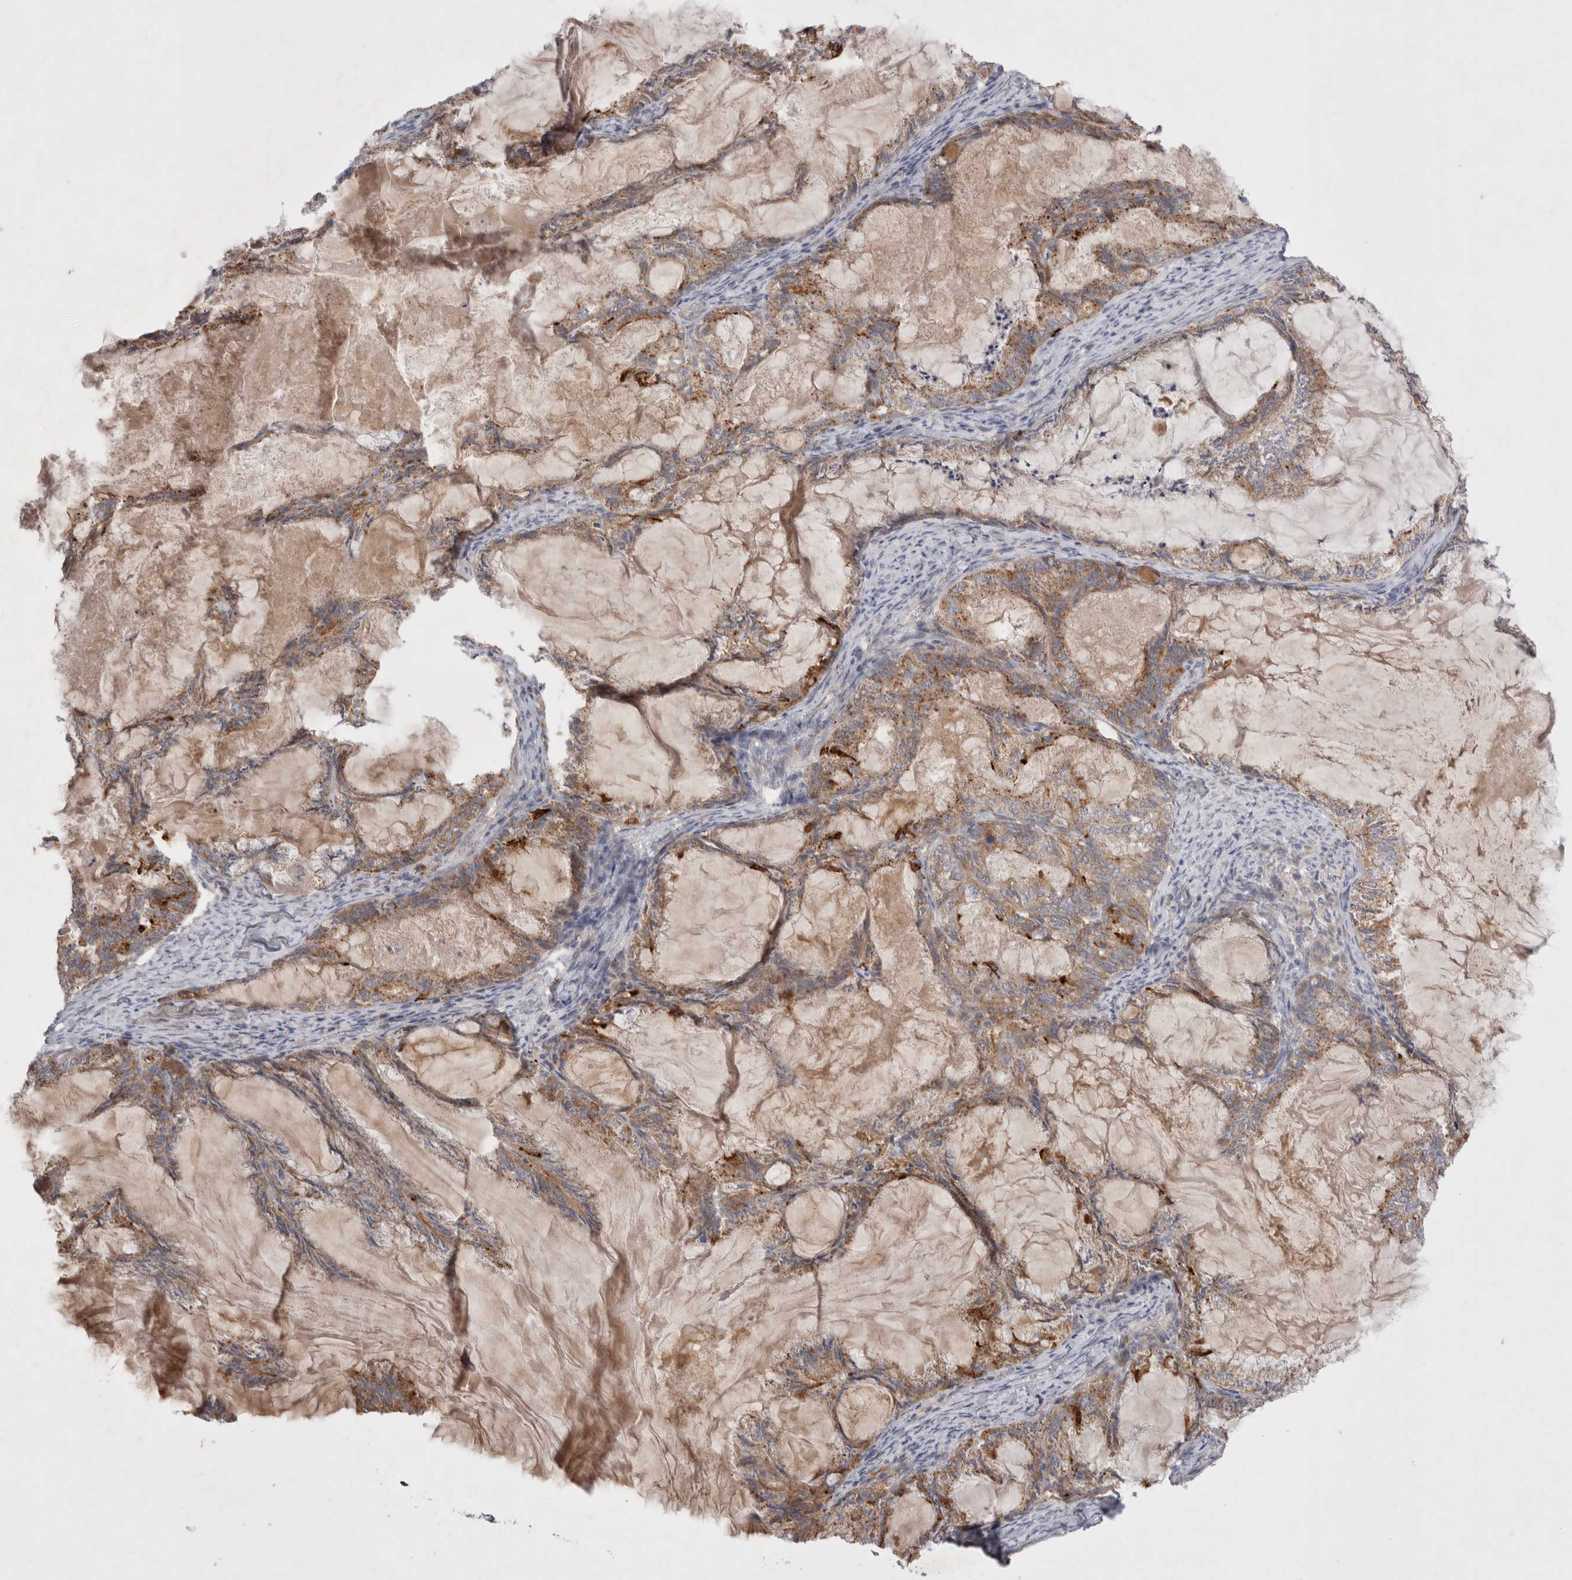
{"staining": {"intensity": "moderate", "quantity": ">75%", "location": "cytoplasmic/membranous"}, "tissue": "endometrial cancer", "cell_type": "Tumor cells", "image_type": "cancer", "snomed": [{"axis": "morphology", "description": "Adenocarcinoma, NOS"}, {"axis": "topography", "description": "Endometrium"}], "caption": "Brown immunohistochemical staining in endometrial adenocarcinoma exhibits moderate cytoplasmic/membranous expression in approximately >75% of tumor cells.", "gene": "NPC1", "patient": {"sex": "female", "age": 86}}